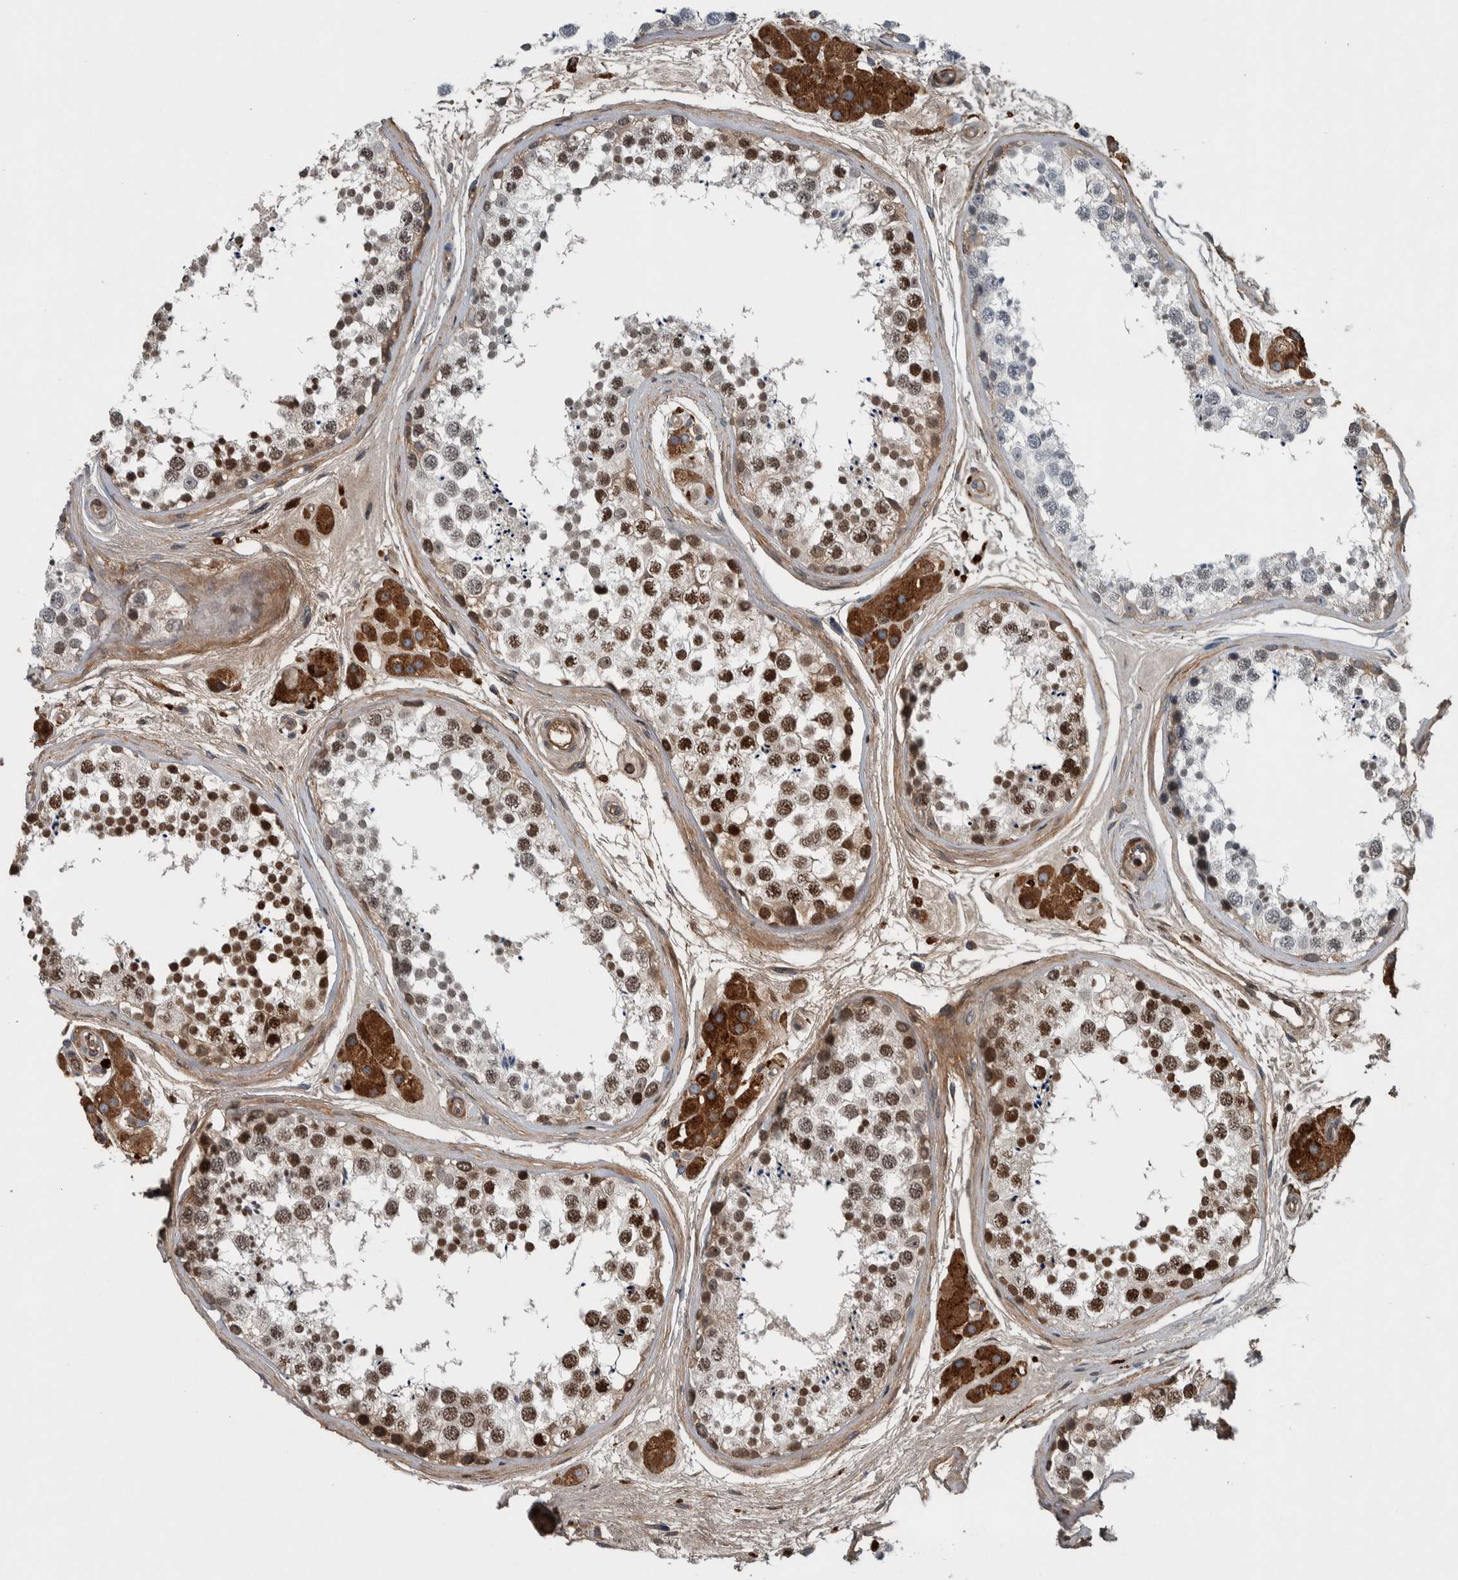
{"staining": {"intensity": "strong", "quantity": ">75%", "location": "cytoplasmic/membranous,nuclear"}, "tissue": "testis", "cell_type": "Cells in seminiferous ducts", "image_type": "normal", "snomed": [{"axis": "morphology", "description": "Normal tissue, NOS"}, {"axis": "topography", "description": "Testis"}], "caption": "The image displays staining of unremarkable testis, revealing strong cytoplasmic/membranous,nuclear protein positivity (brown color) within cells in seminiferous ducts.", "gene": "SERPINC1", "patient": {"sex": "male", "age": 56}}